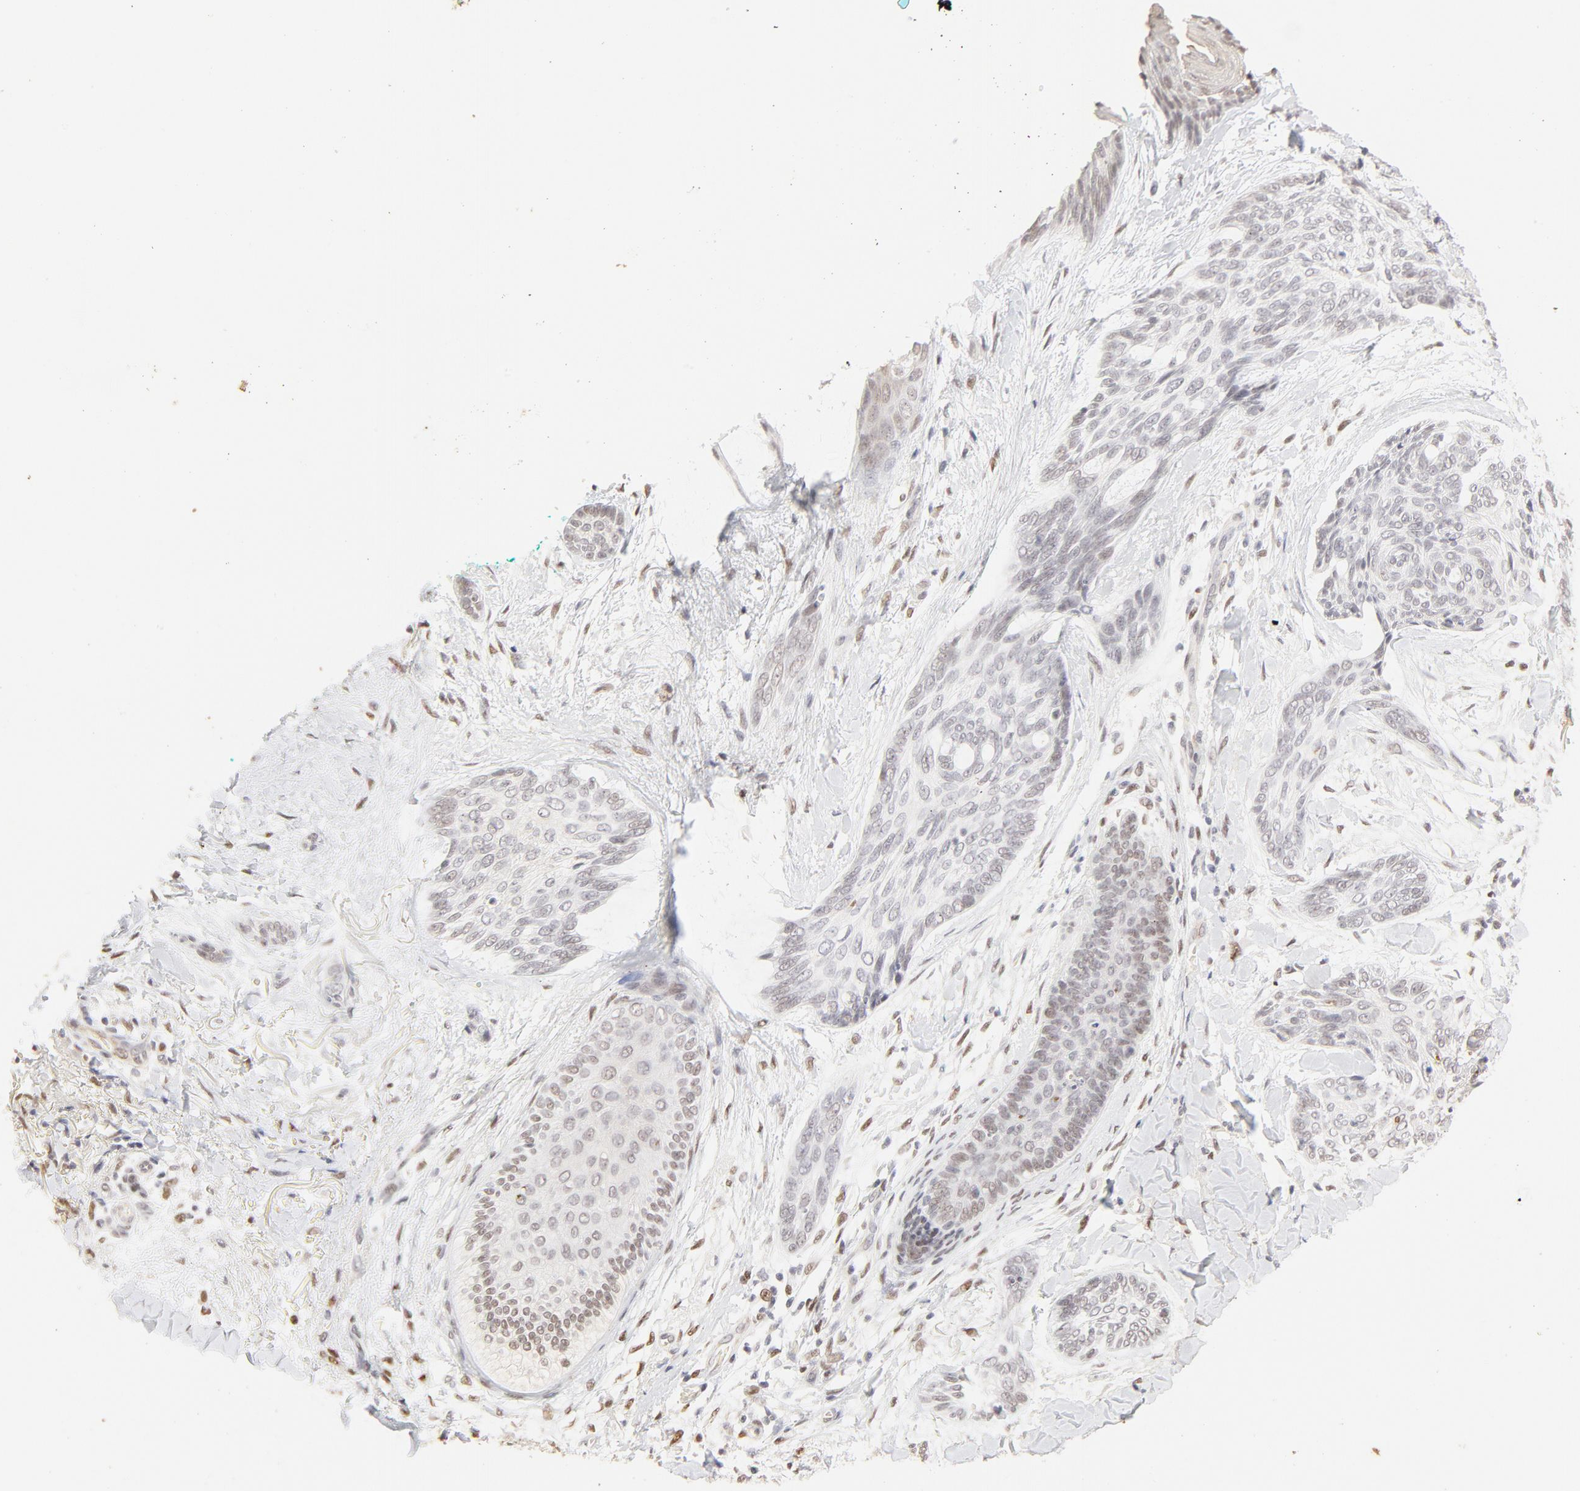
{"staining": {"intensity": "negative", "quantity": "none", "location": "none"}, "tissue": "skin cancer", "cell_type": "Tumor cells", "image_type": "cancer", "snomed": [{"axis": "morphology", "description": "Normal tissue, NOS"}, {"axis": "morphology", "description": "Basal cell carcinoma"}, {"axis": "topography", "description": "Skin"}], "caption": "DAB immunohistochemical staining of human skin basal cell carcinoma reveals no significant positivity in tumor cells.", "gene": "PBX3", "patient": {"sex": "female", "age": 71}}